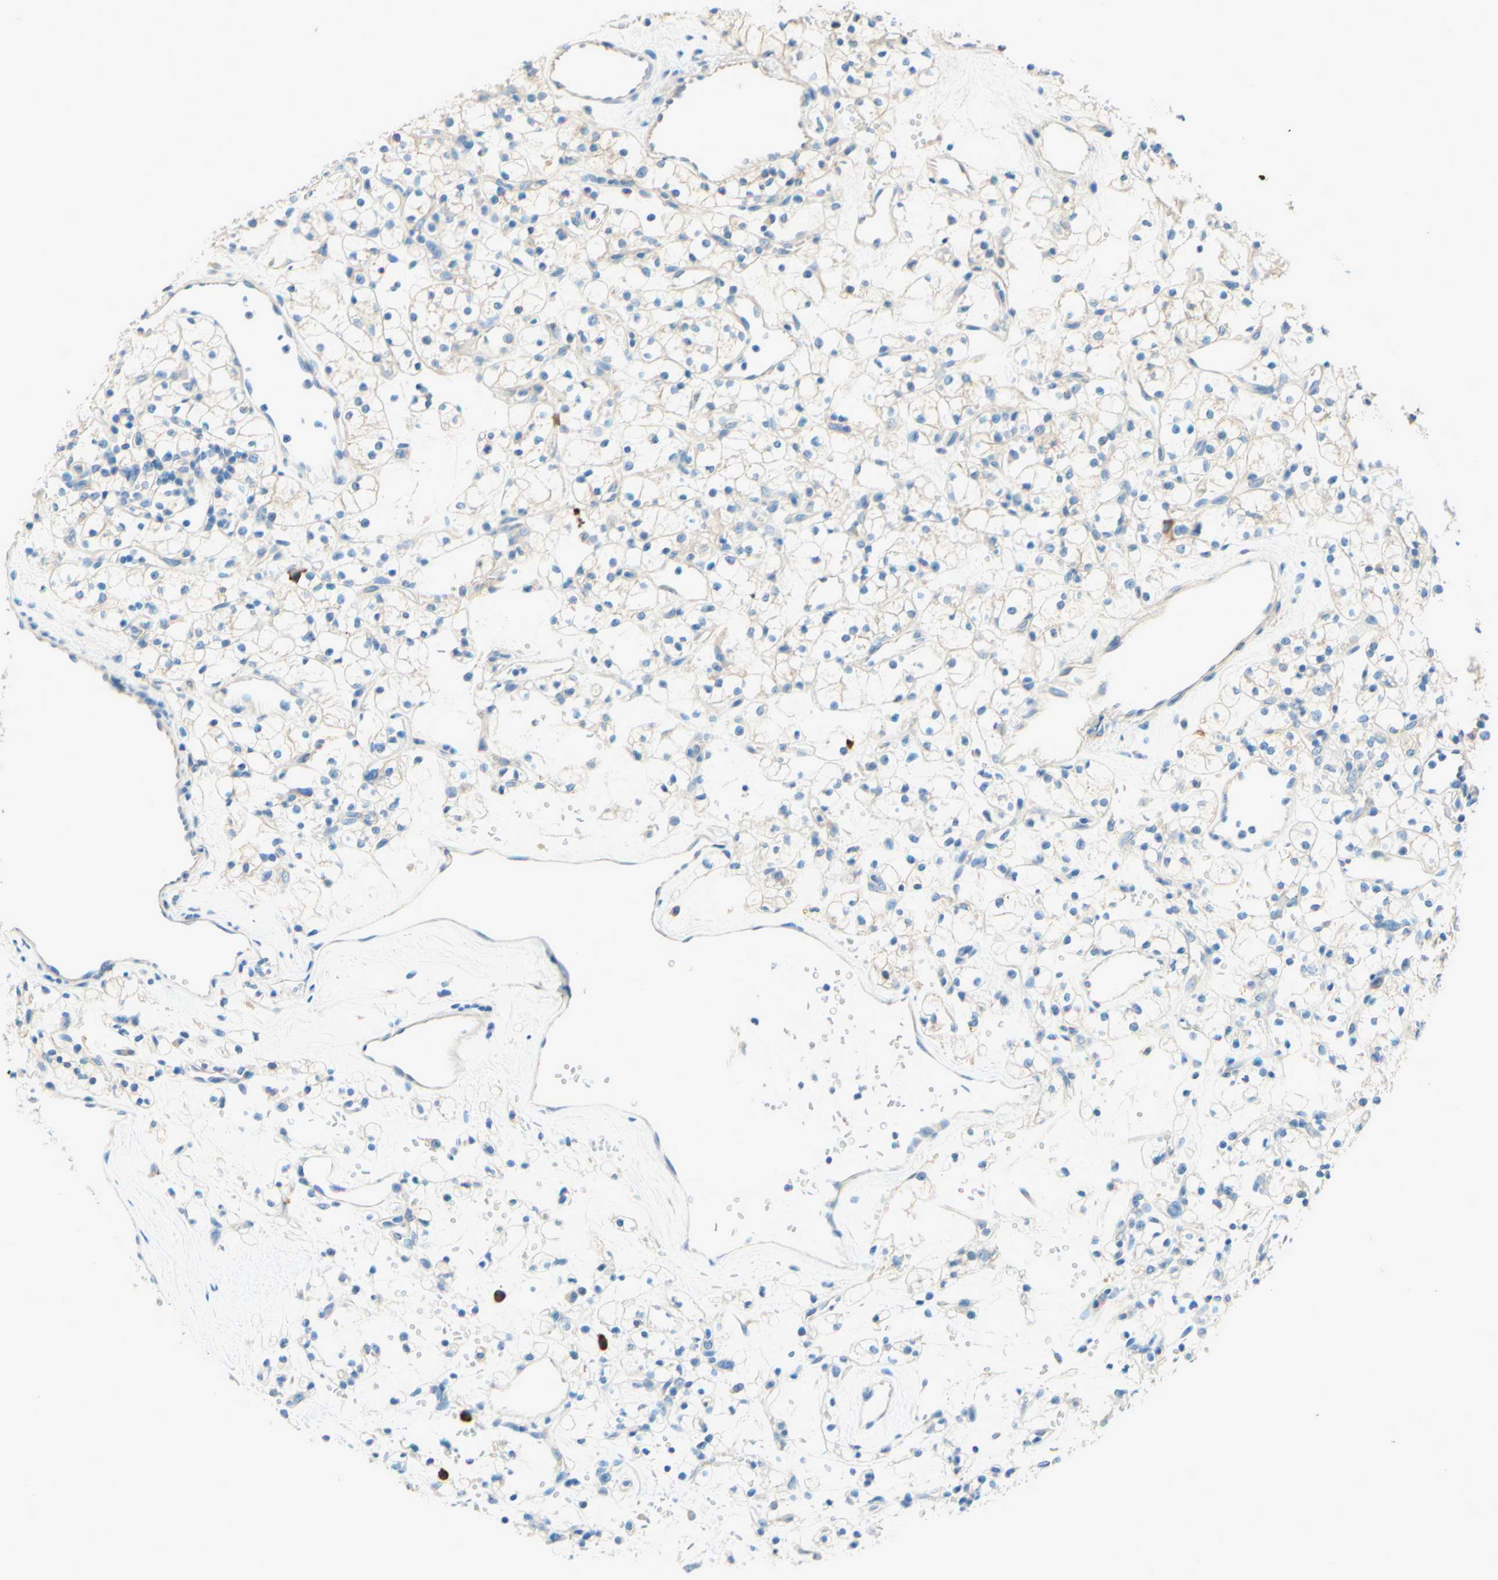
{"staining": {"intensity": "negative", "quantity": "none", "location": "none"}, "tissue": "renal cancer", "cell_type": "Tumor cells", "image_type": "cancer", "snomed": [{"axis": "morphology", "description": "Adenocarcinoma, NOS"}, {"axis": "topography", "description": "Kidney"}], "caption": "Tumor cells show no significant protein expression in renal adenocarcinoma.", "gene": "PASD1", "patient": {"sex": "female", "age": 60}}